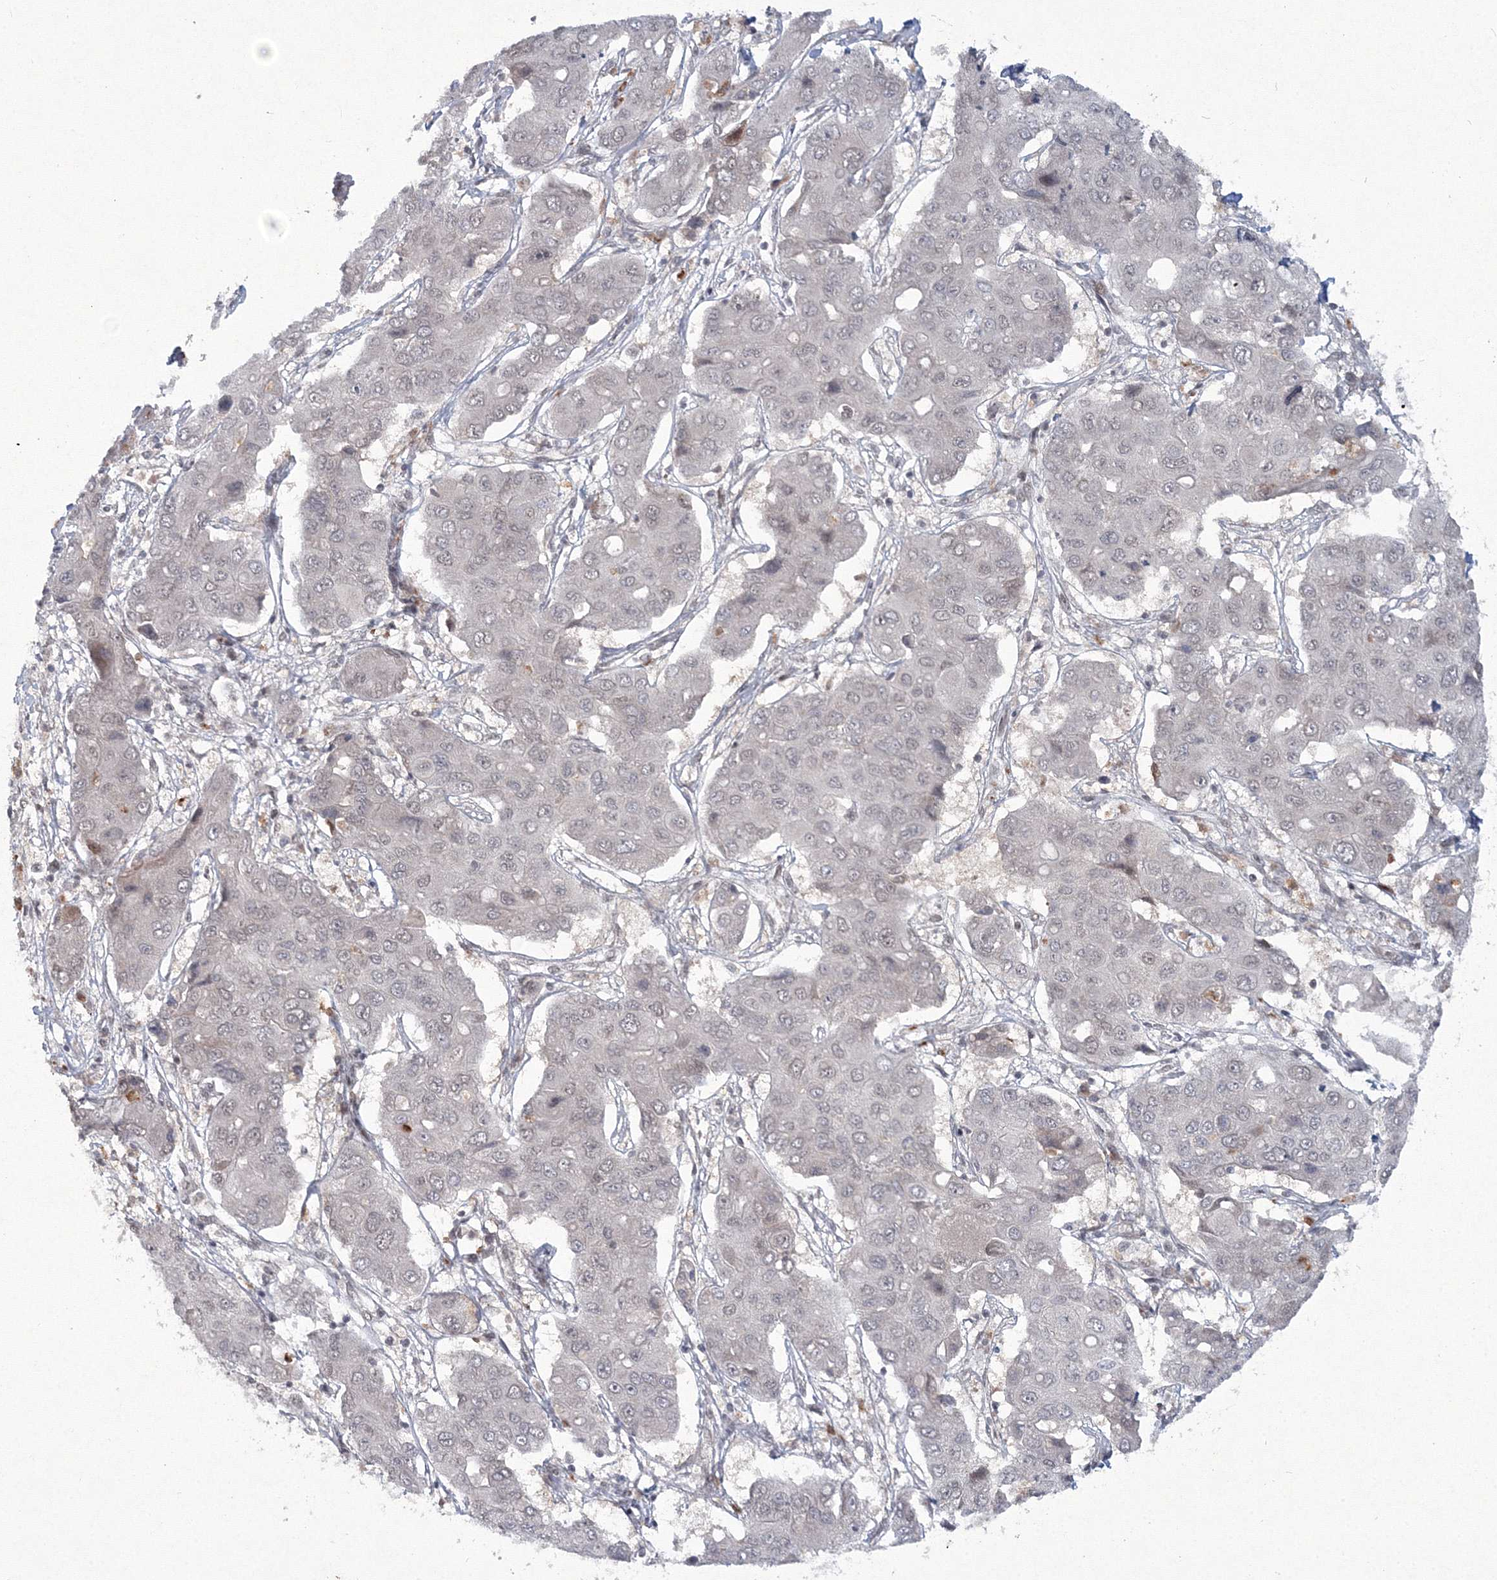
{"staining": {"intensity": "negative", "quantity": "none", "location": "none"}, "tissue": "liver cancer", "cell_type": "Tumor cells", "image_type": "cancer", "snomed": [{"axis": "morphology", "description": "Cholangiocarcinoma"}, {"axis": "topography", "description": "Liver"}], "caption": "Human liver cancer (cholangiocarcinoma) stained for a protein using IHC displays no expression in tumor cells.", "gene": "C3orf33", "patient": {"sex": "male", "age": 67}}